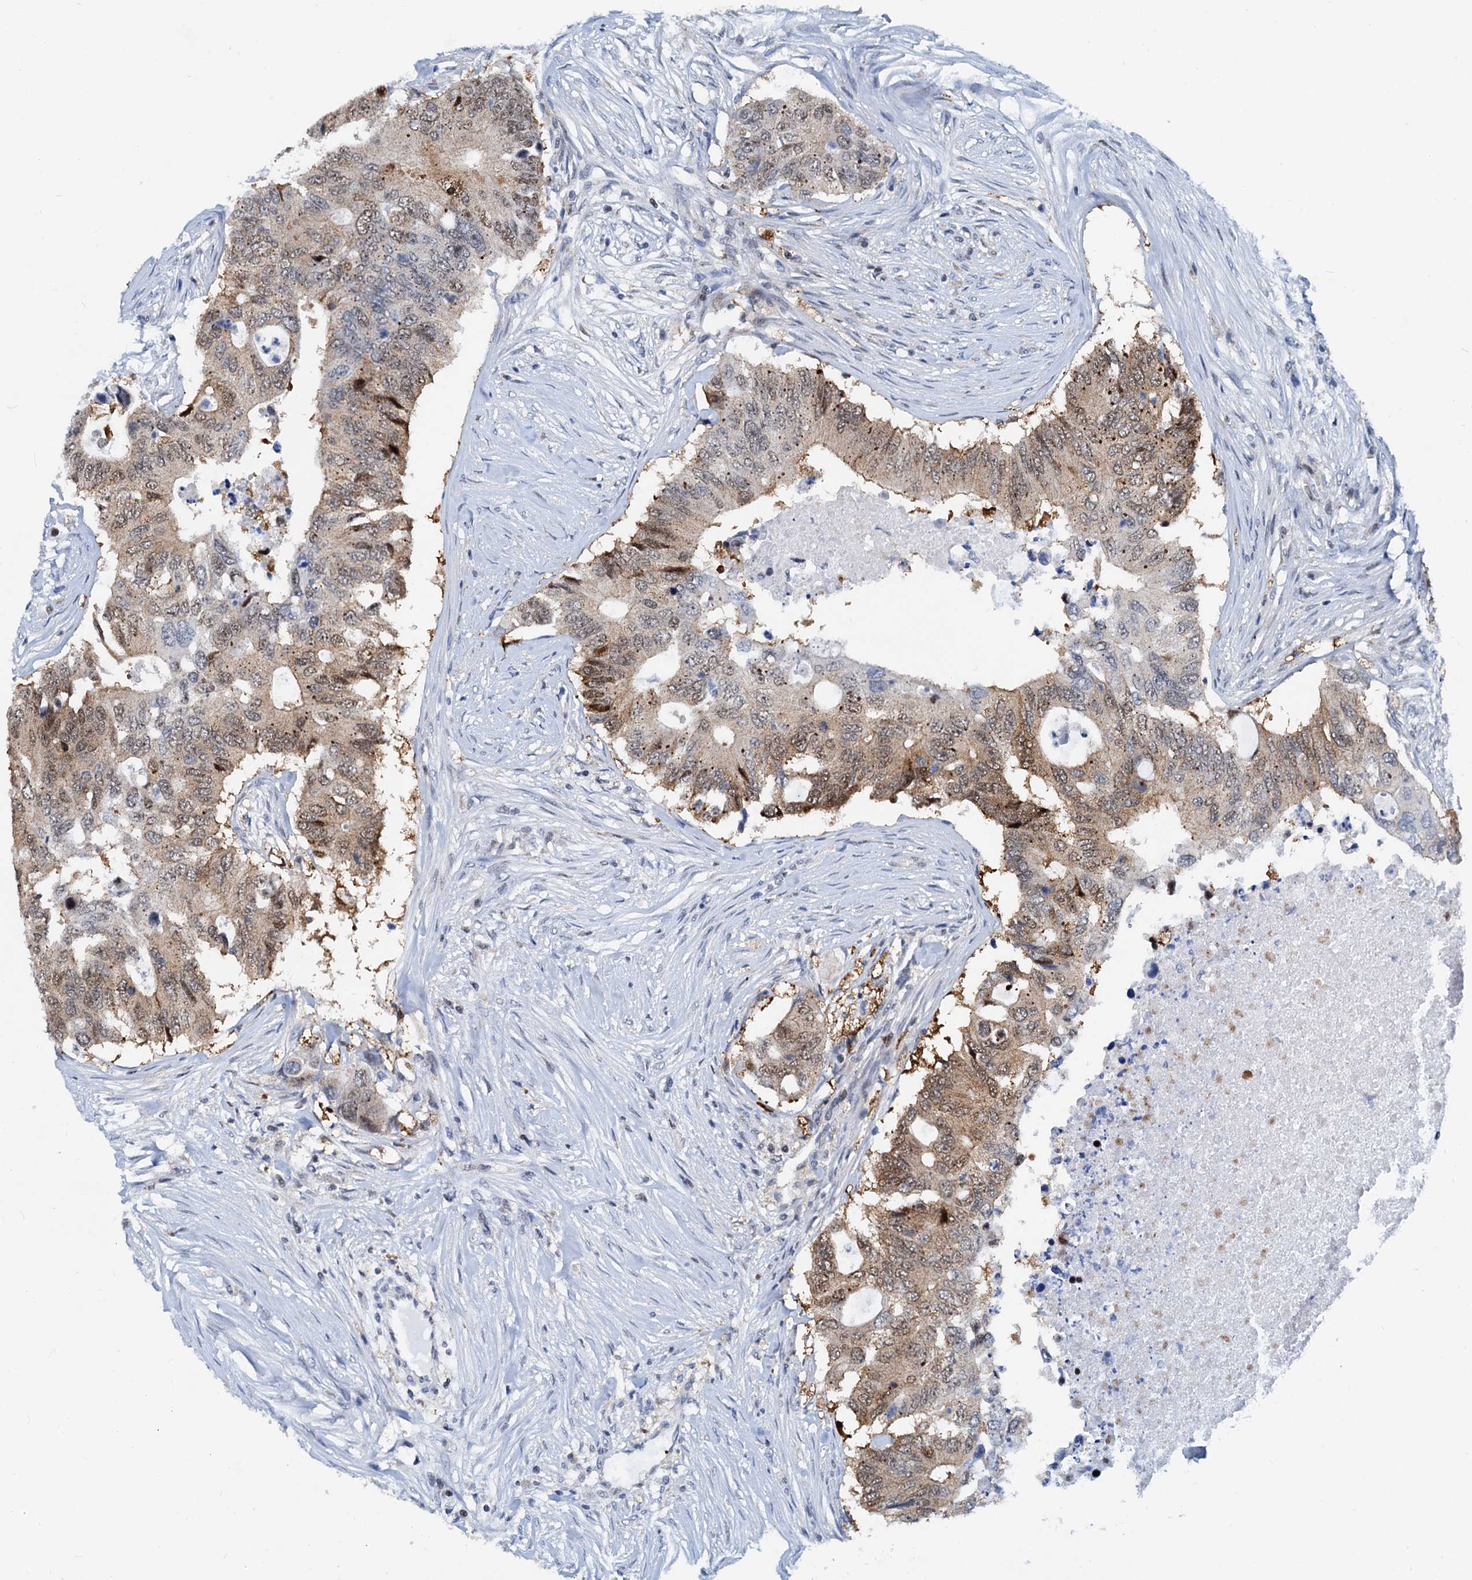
{"staining": {"intensity": "moderate", "quantity": ">75%", "location": "cytoplasmic/membranous,nuclear"}, "tissue": "colorectal cancer", "cell_type": "Tumor cells", "image_type": "cancer", "snomed": [{"axis": "morphology", "description": "Adenocarcinoma, NOS"}, {"axis": "topography", "description": "Colon"}], "caption": "Human colorectal cancer stained for a protein (brown) demonstrates moderate cytoplasmic/membranous and nuclear positive positivity in about >75% of tumor cells.", "gene": "PTGES3", "patient": {"sex": "male", "age": 71}}